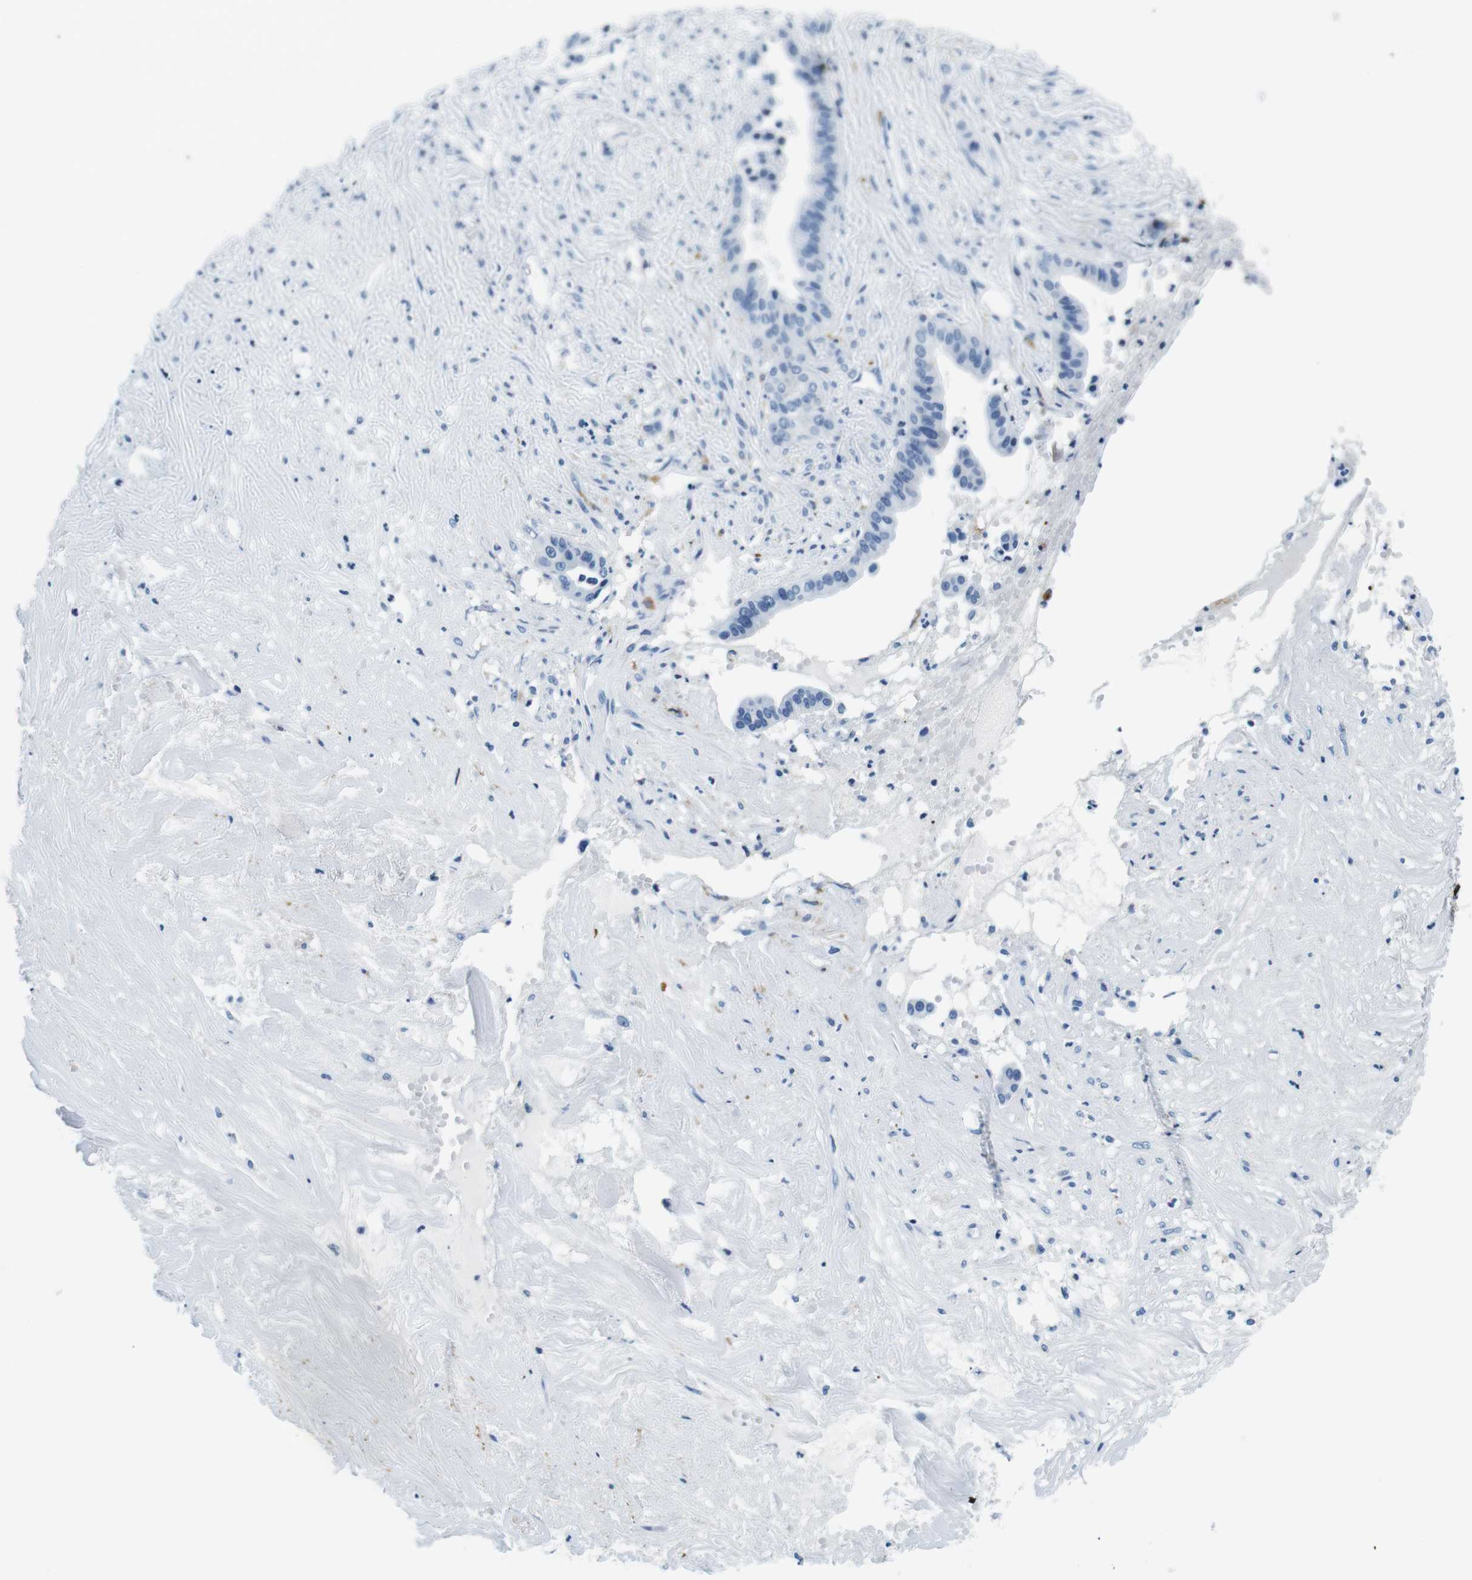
{"staining": {"intensity": "negative", "quantity": "none", "location": "none"}, "tissue": "liver cancer", "cell_type": "Tumor cells", "image_type": "cancer", "snomed": [{"axis": "morphology", "description": "Cholangiocarcinoma"}, {"axis": "topography", "description": "Liver"}], "caption": "Immunohistochemistry (IHC) histopathology image of neoplastic tissue: human liver cholangiocarcinoma stained with DAB exhibits no significant protein expression in tumor cells.", "gene": "HLA-DRB1", "patient": {"sex": "female", "age": 61}}